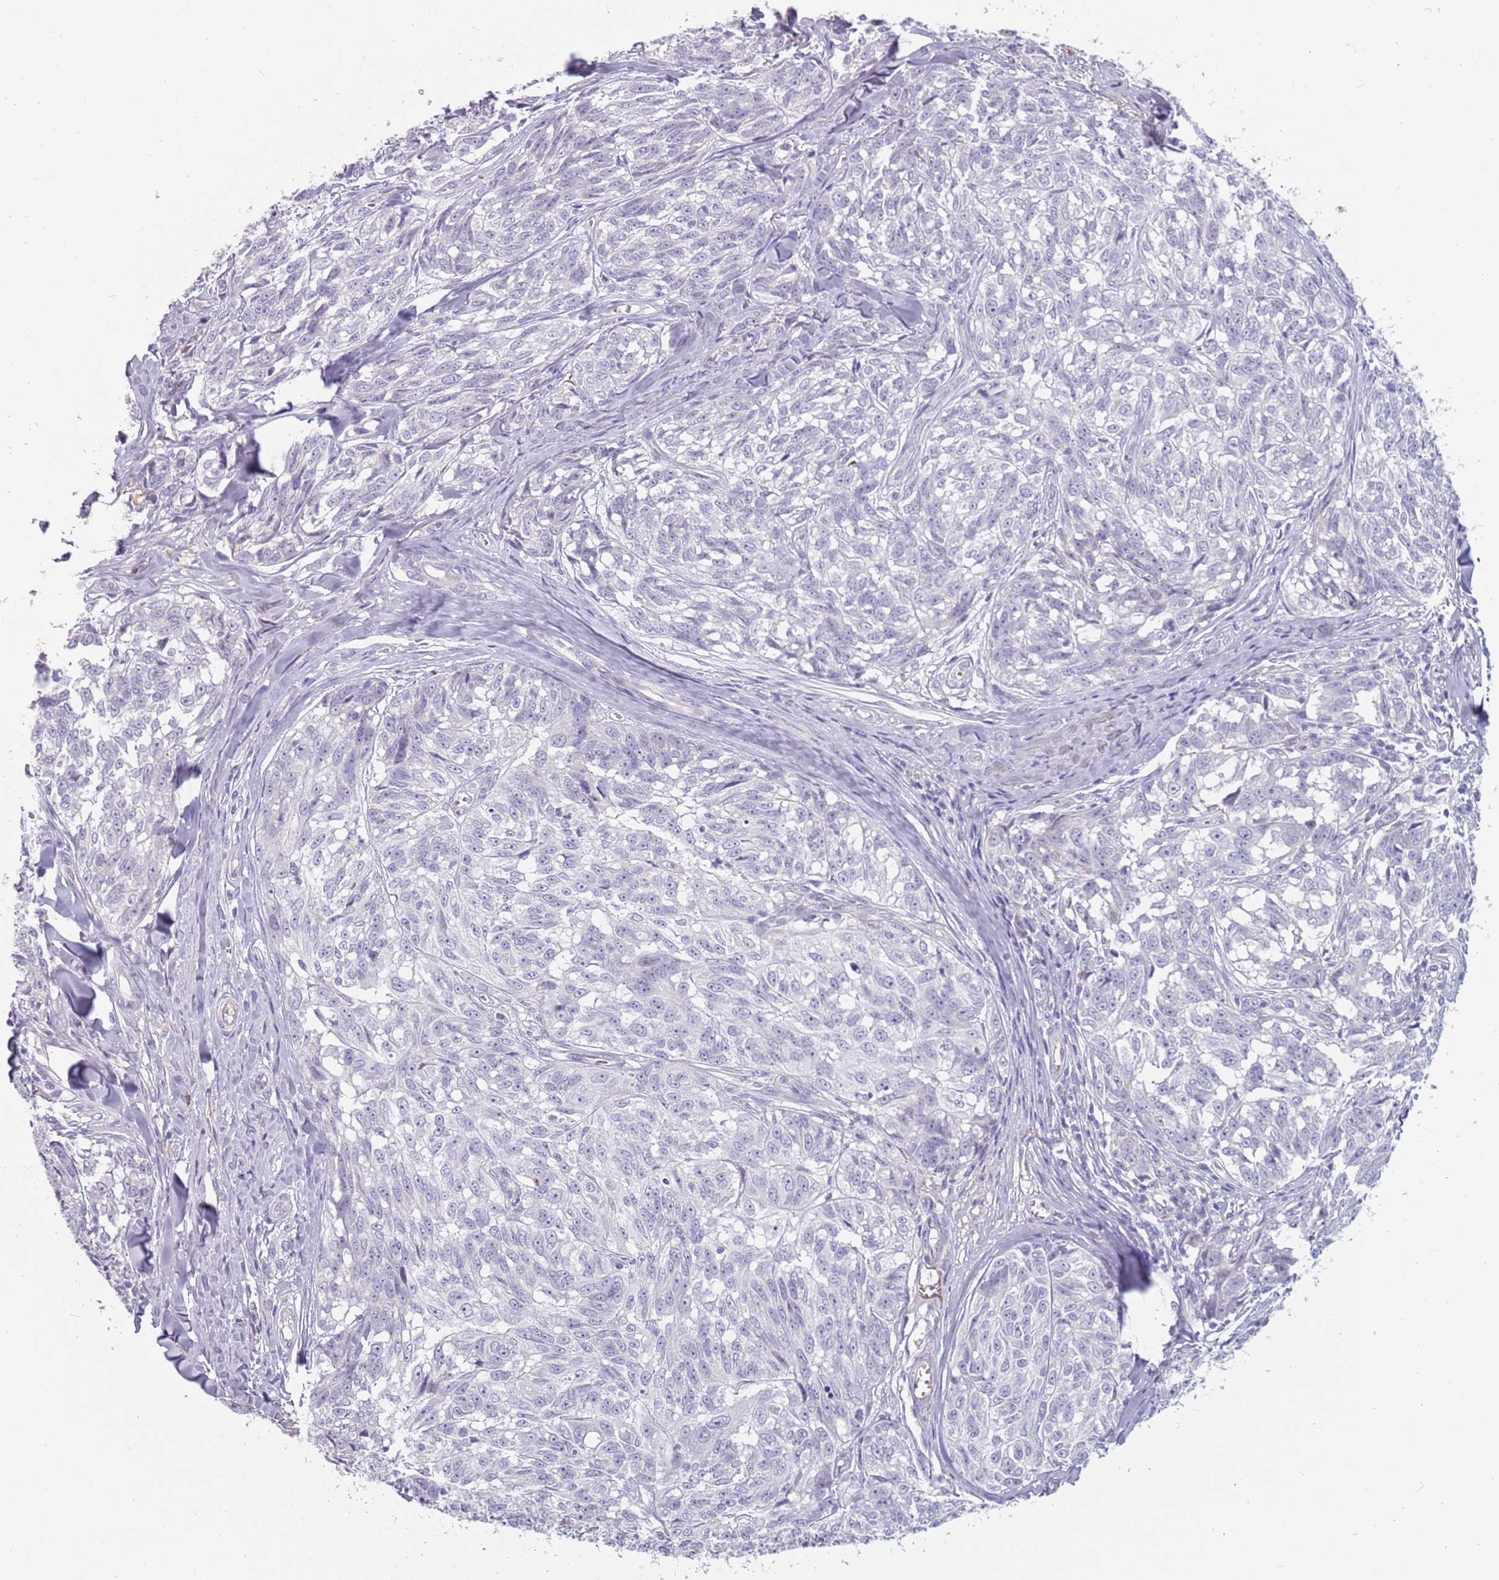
{"staining": {"intensity": "negative", "quantity": "none", "location": "none"}, "tissue": "melanoma", "cell_type": "Tumor cells", "image_type": "cancer", "snomed": [{"axis": "morphology", "description": "Normal tissue, NOS"}, {"axis": "morphology", "description": "Malignant melanoma, NOS"}, {"axis": "topography", "description": "Skin"}], "caption": "Immunohistochemical staining of human melanoma demonstrates no significant positivity in tumor cells.", "gene": "DDX4", "patient": {"sex": "female", "age": 64}}